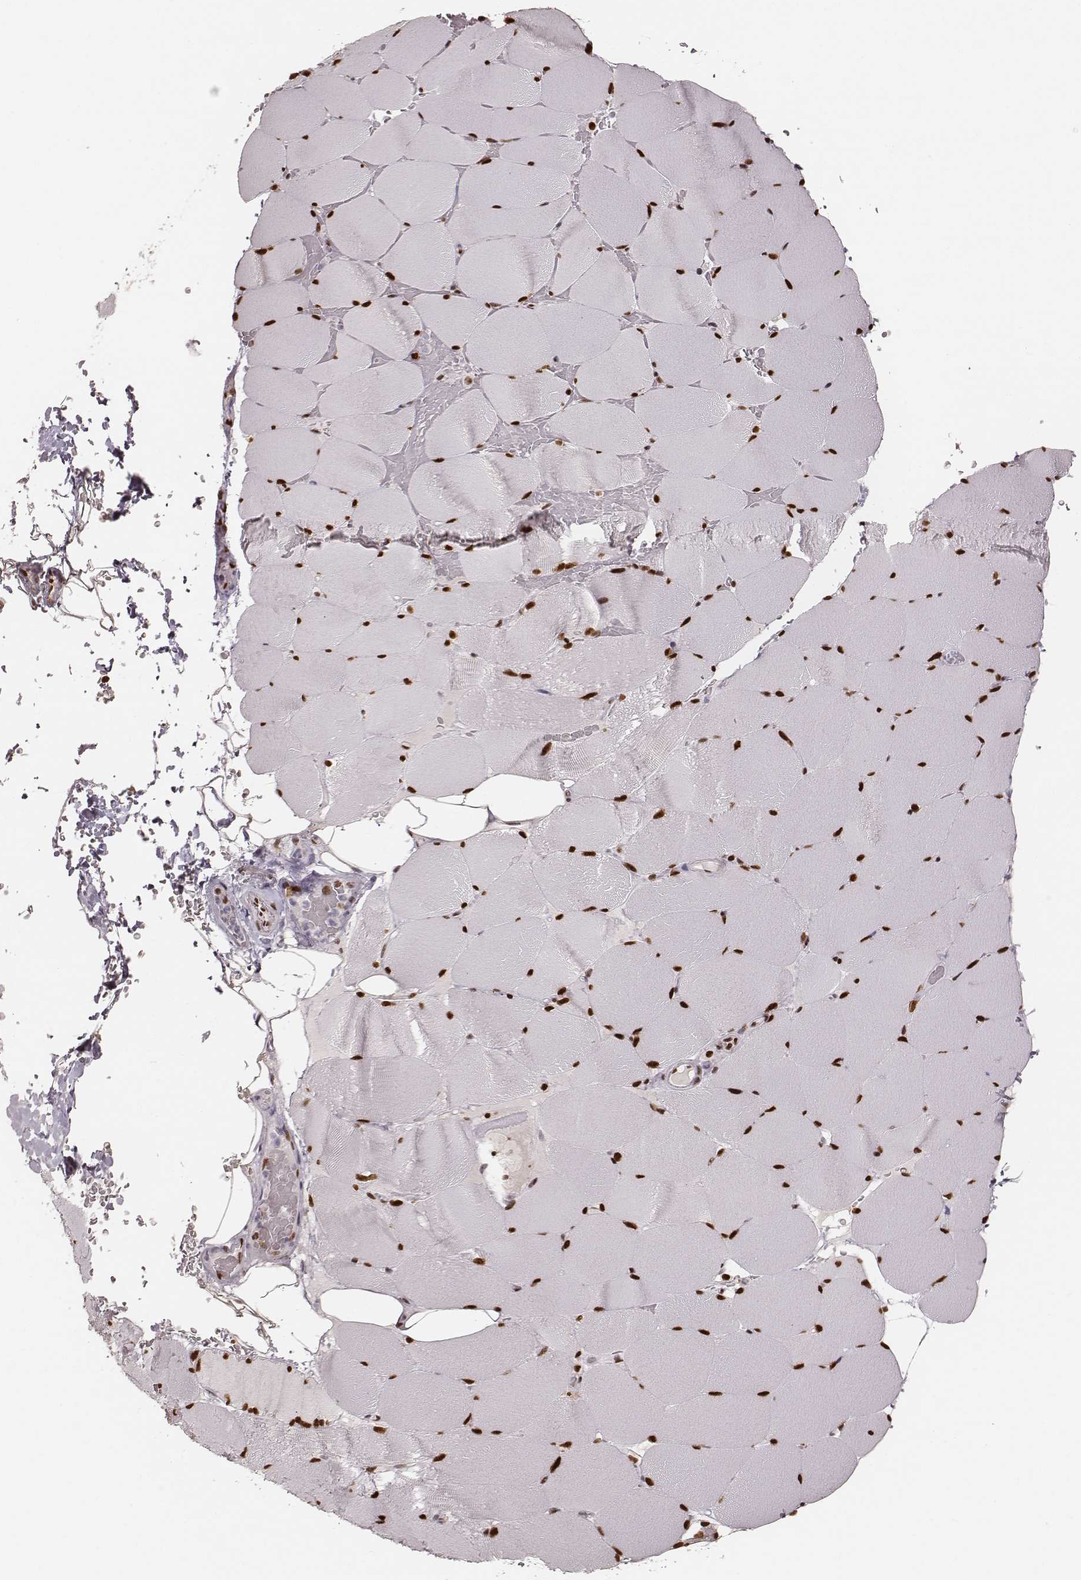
{"staining": {"intensity": "strong", "quantity": ">75%", "location": "nuclear"}, "tissue": "skeletal muscle", "cell_type": "Myocytes", "image_type": "normal", "snomed": [{"axis": "morphology", "description": "Normal tissue, NOS"}, {"axis": "topography", "description": "Skeletal muscle"}], "caption": "Immunohistochemical staining of normal human skeletal muscle reveals high levels of strong nuclear positivity in approximately >75% of myocytes.", "gene": "PARP1", "patient": {"sex": "female", "age": 37}}